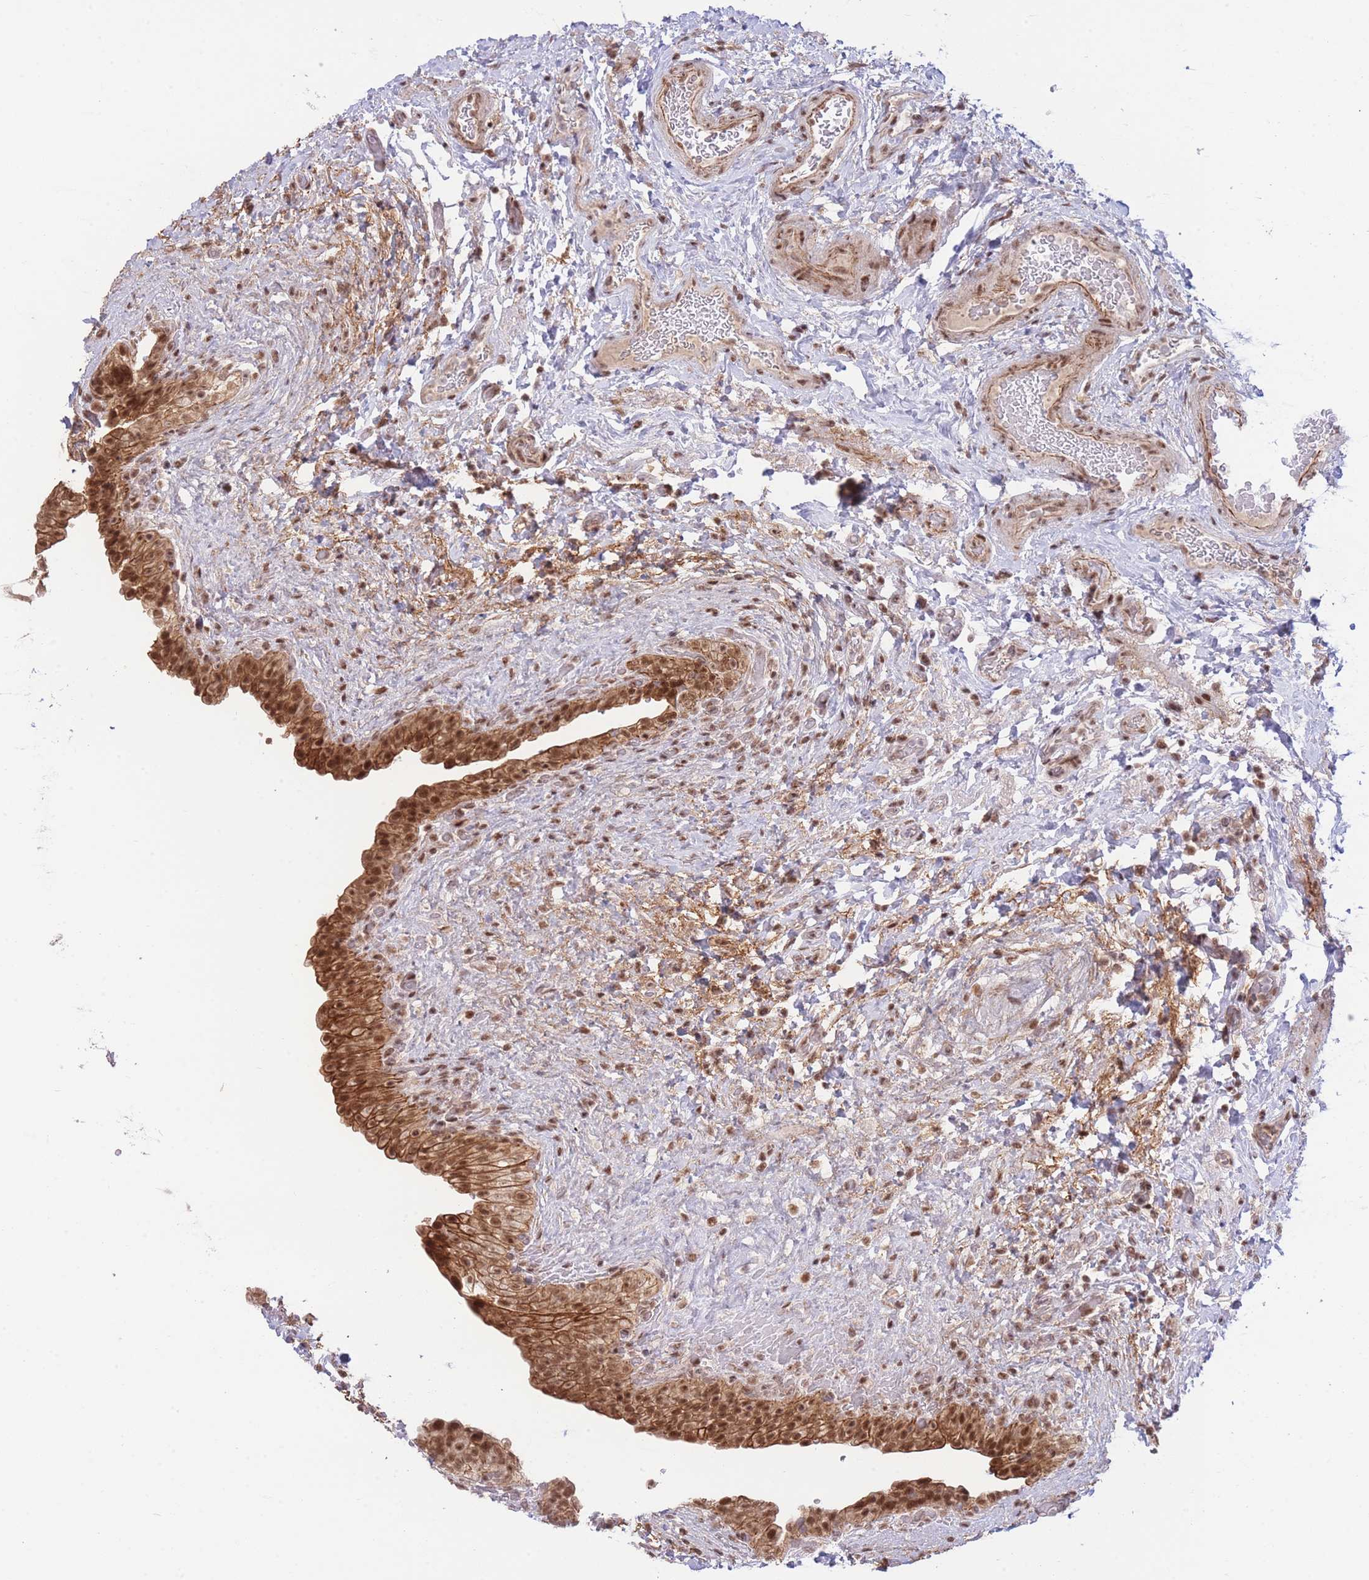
{"staining": {"intensity": "strong", "quantity": ">75%", "location": "cytoplasmic/membranous,nuclear"}, "tissue": "urinary bladder", "cell_type": "Urothelial cells", "image_type": "normal", "snomed": [{"axis": "morphology", "description": "Normal tissue, NOS"}, {"axis": "topography", "description": "Urinary bladder"}], "caption": "Urothelial cells display high levels of strong cytoplasmic/membranous,nuclear staining in approximately >75% of cells in normal urinary bladder. (Brightfield microscopy of DAB IHC at high magnification).", "gene": "CARD8", "patient": {"sex": "male", "age": 69}}